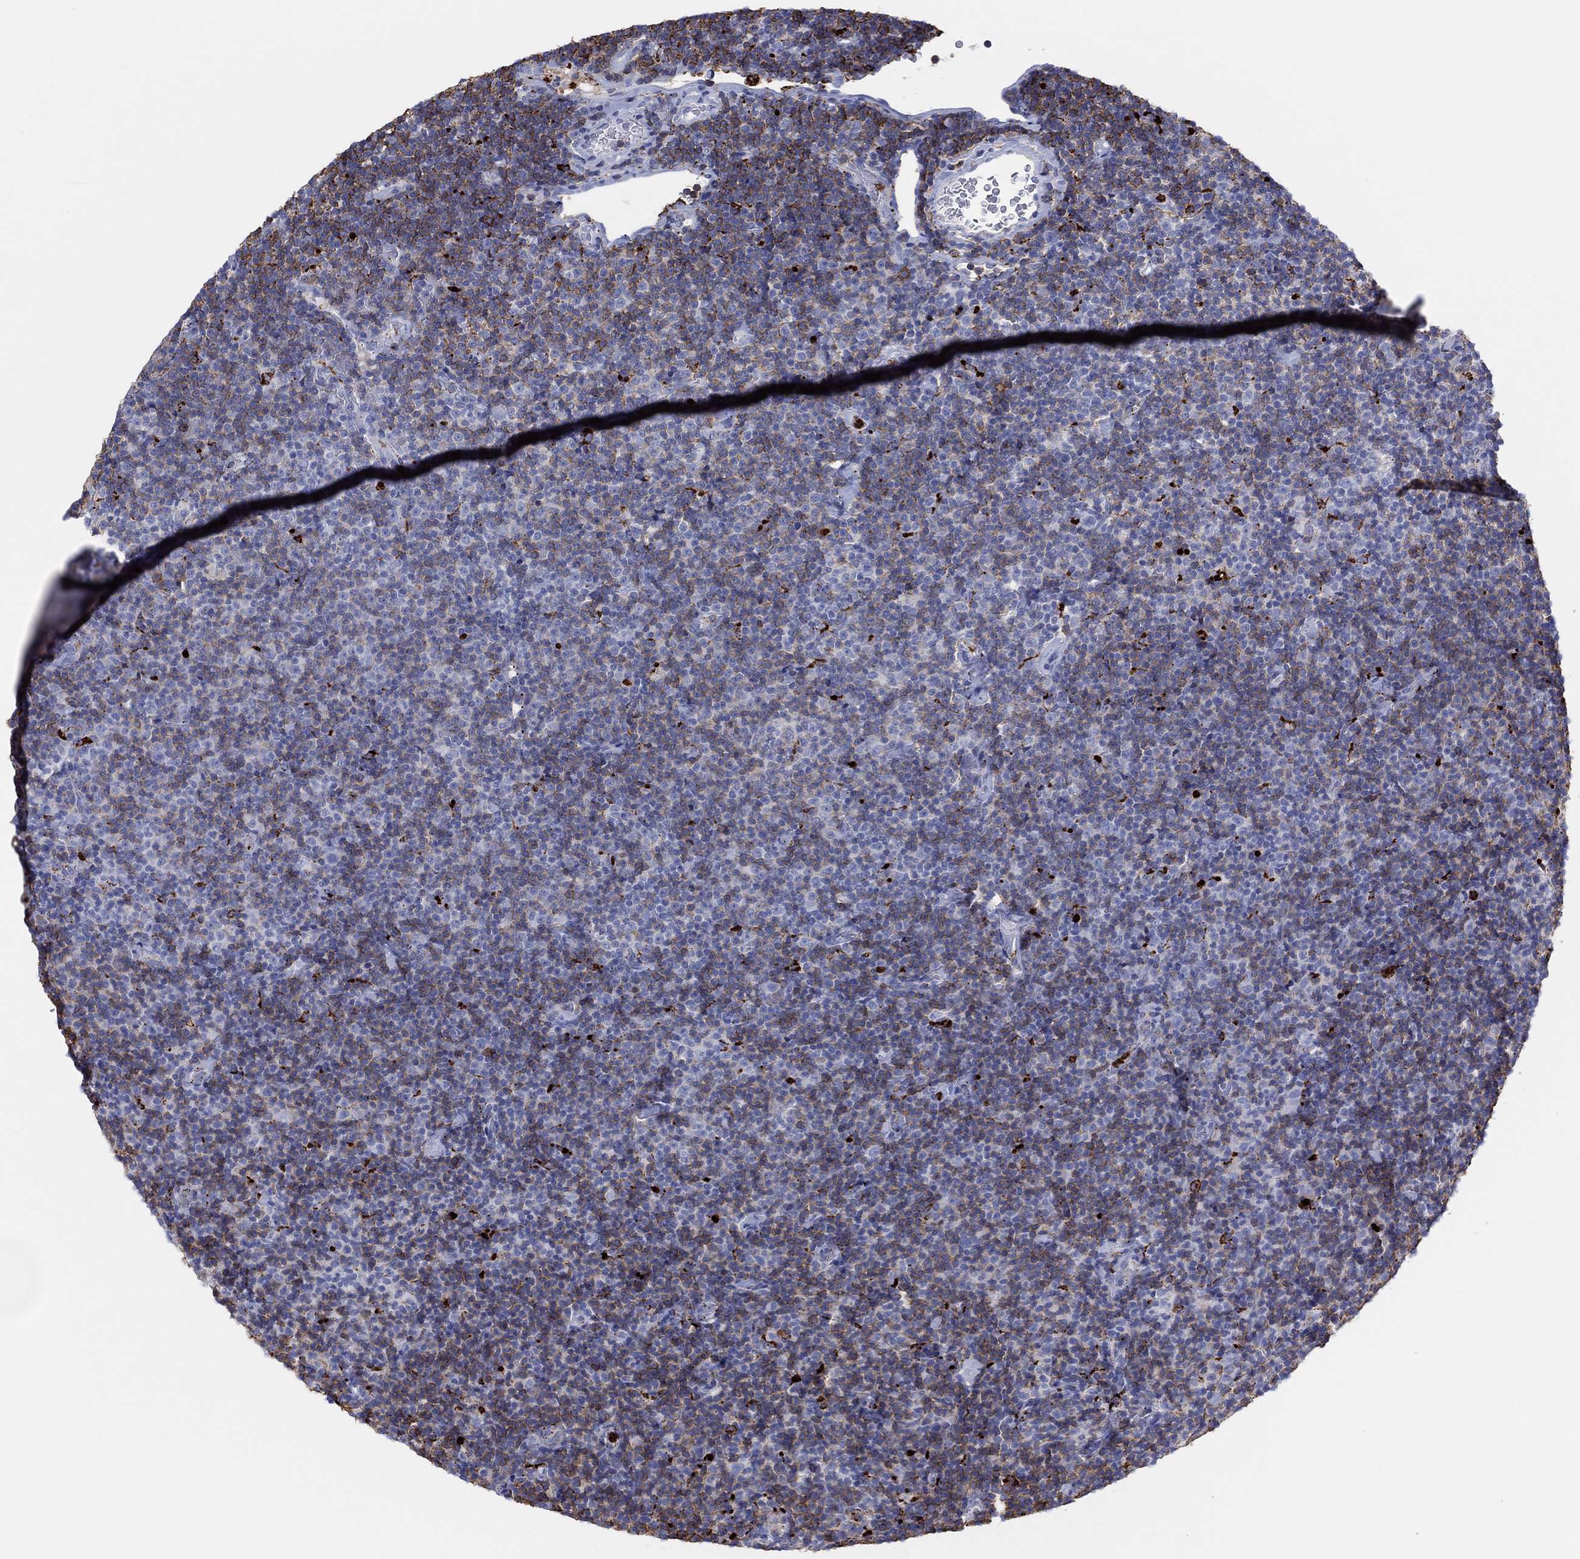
{"staining": {"intensity": "weak", "quantity": "25%-75%", "location": "cytoplasmic/membranous"}, "tissue": "lymphoma", "cell_type": "Tumor cells", "image_type": "cancer", "snomed": [{"axis": "morphology", "description": "Malignant lymphoma, non-Hodgkin's type, Low grade"}, {"axis": "topography", "description": "Lymph node"}], "caption": "Weak cytoplasmic/membranous staining is identified in about 25%-75% of tumor cells in malignant lymphoma, non-Hodgkin's type (low-grade).", "gene": "PLAC8", "patient": {"sex": "male", "age": 81}}